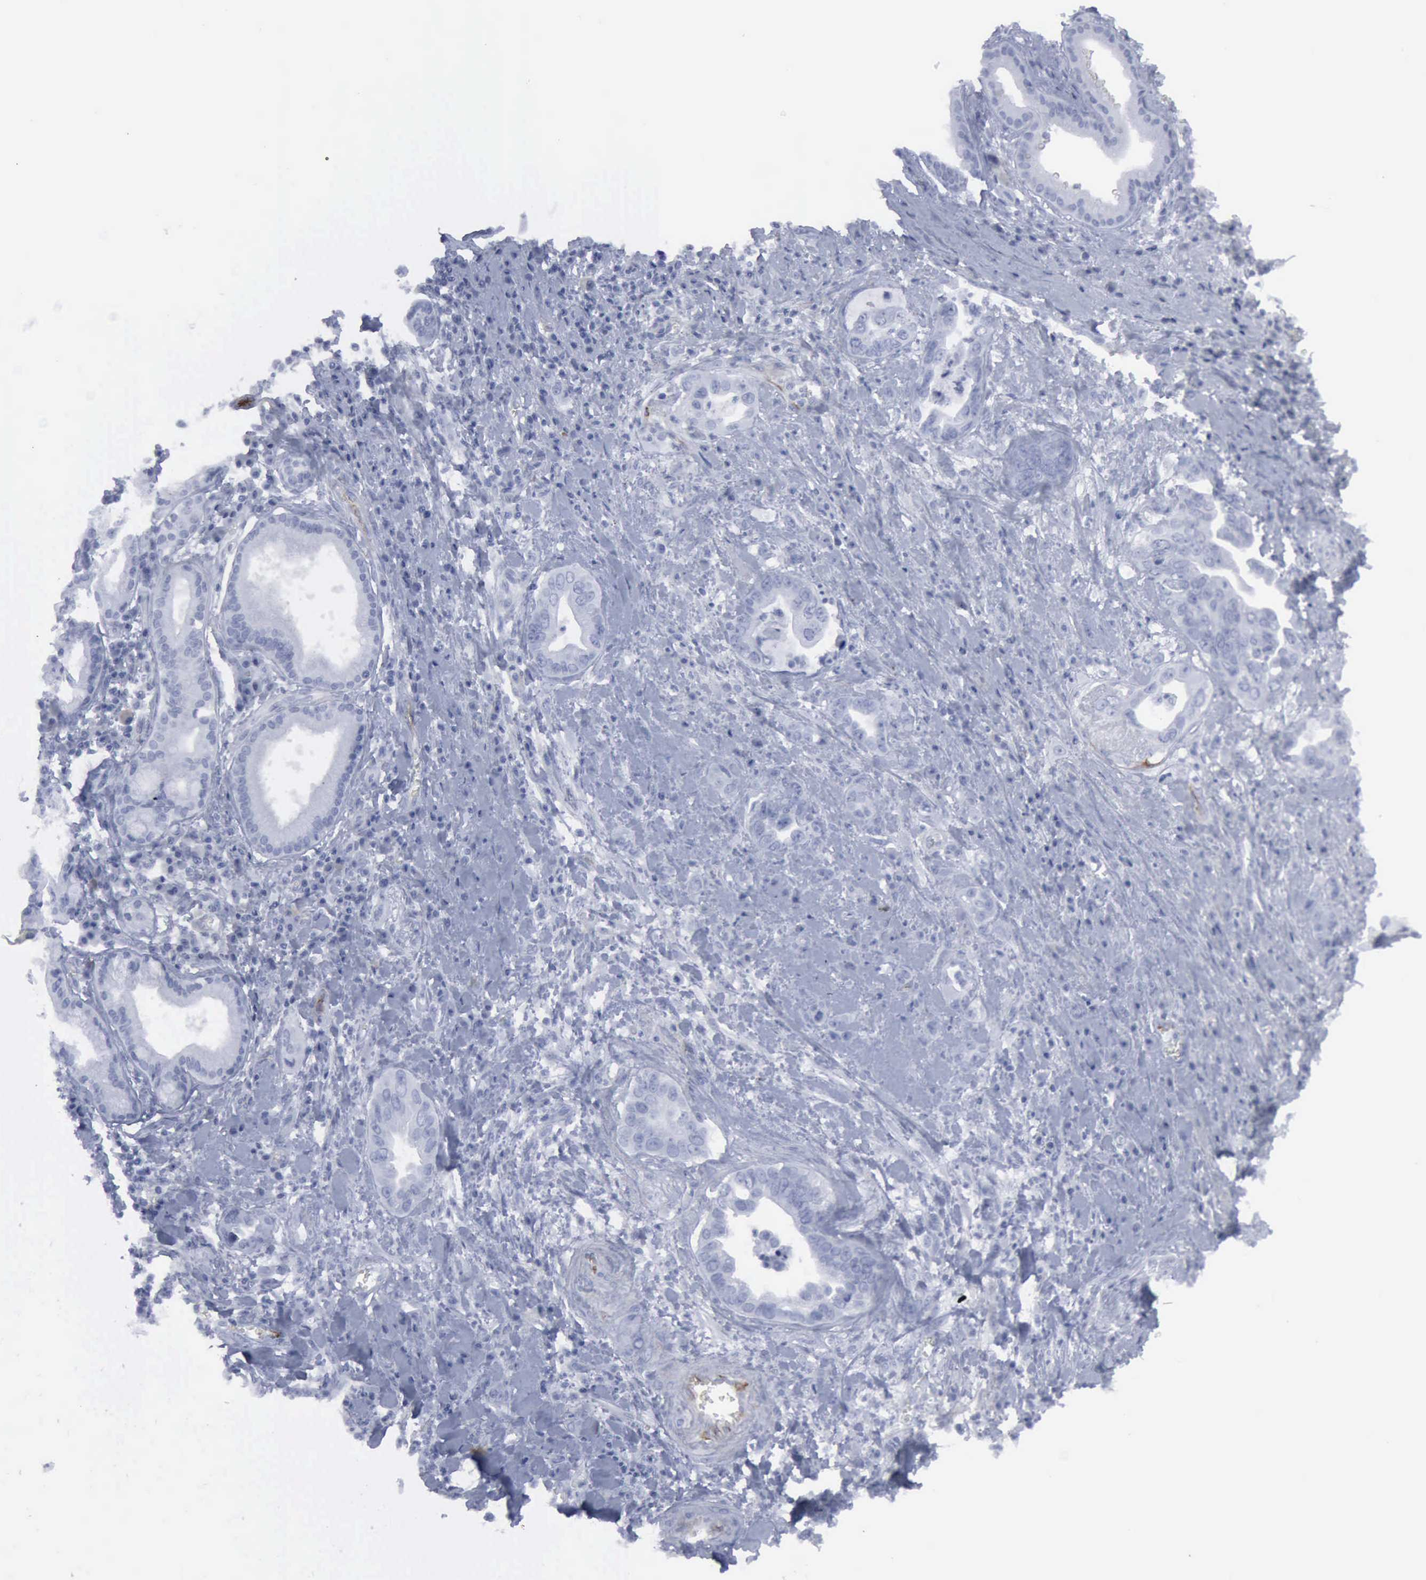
{"staining": {"intensity": "negative", "quantity": "none", "location": "none"}, "tissue": "pancreatic cancer", "cell_type": "Tumor cells", "image_type": "cancer", "snomed": [{"axis": "morphology", "description": "Adenocarcinoma, NOS"}, {"axis": "topography", "description": "Pancreas"}], "caption": "Immunohistochemistry (IHC) histopathology image of human pancreatic cancer stained for a protein (brown), which reveals no expression in tumor cells. (Stains: DAB immunohistochemistry (IHC) with hematoxylin counter stain, Microscopy: brightfield microscopy at high magnification).", "gene": "VCAM1", "patient": {"sex": "male", "age": 69}}